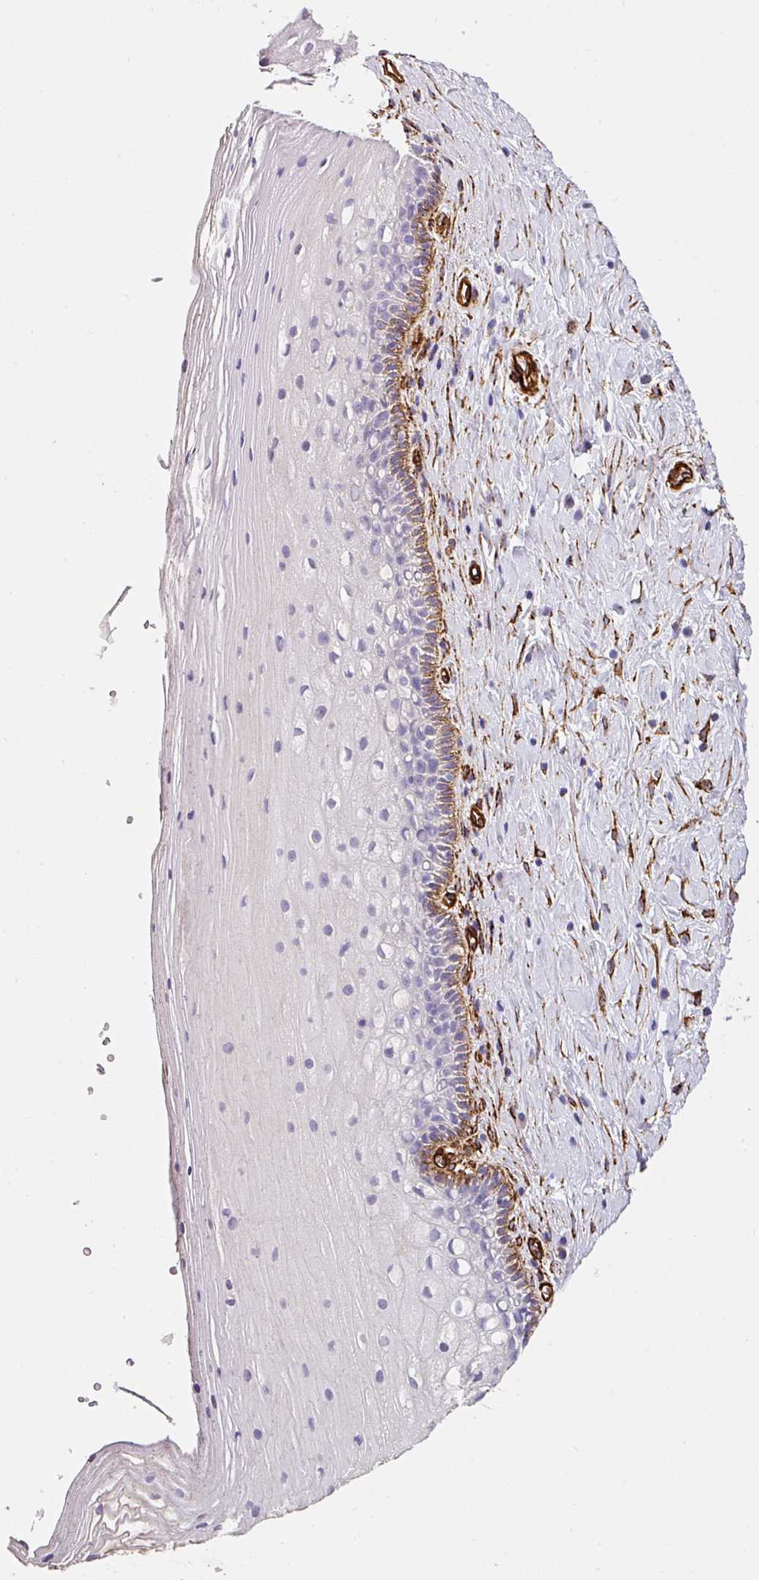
{"staining": {"intensity": "negative", "quantity": "none", "location": "none"}, "tissue": "cervix", "cell_type": "Glandular cells", "image_type": "normal", "snomed": [{"axis": "morphology", "description": "Normal tissue, NOS"}, {"axis": "topography", "description": "Cervix"}], "caption": "The immunohistochemistry (IHC) micrograph has no significant positivity in glandular cells of cervix. (IHC, brightfield microscopy, high magnification).", "gene": "SLC25A17", "patient": {"sex": "female", "age": 36}}